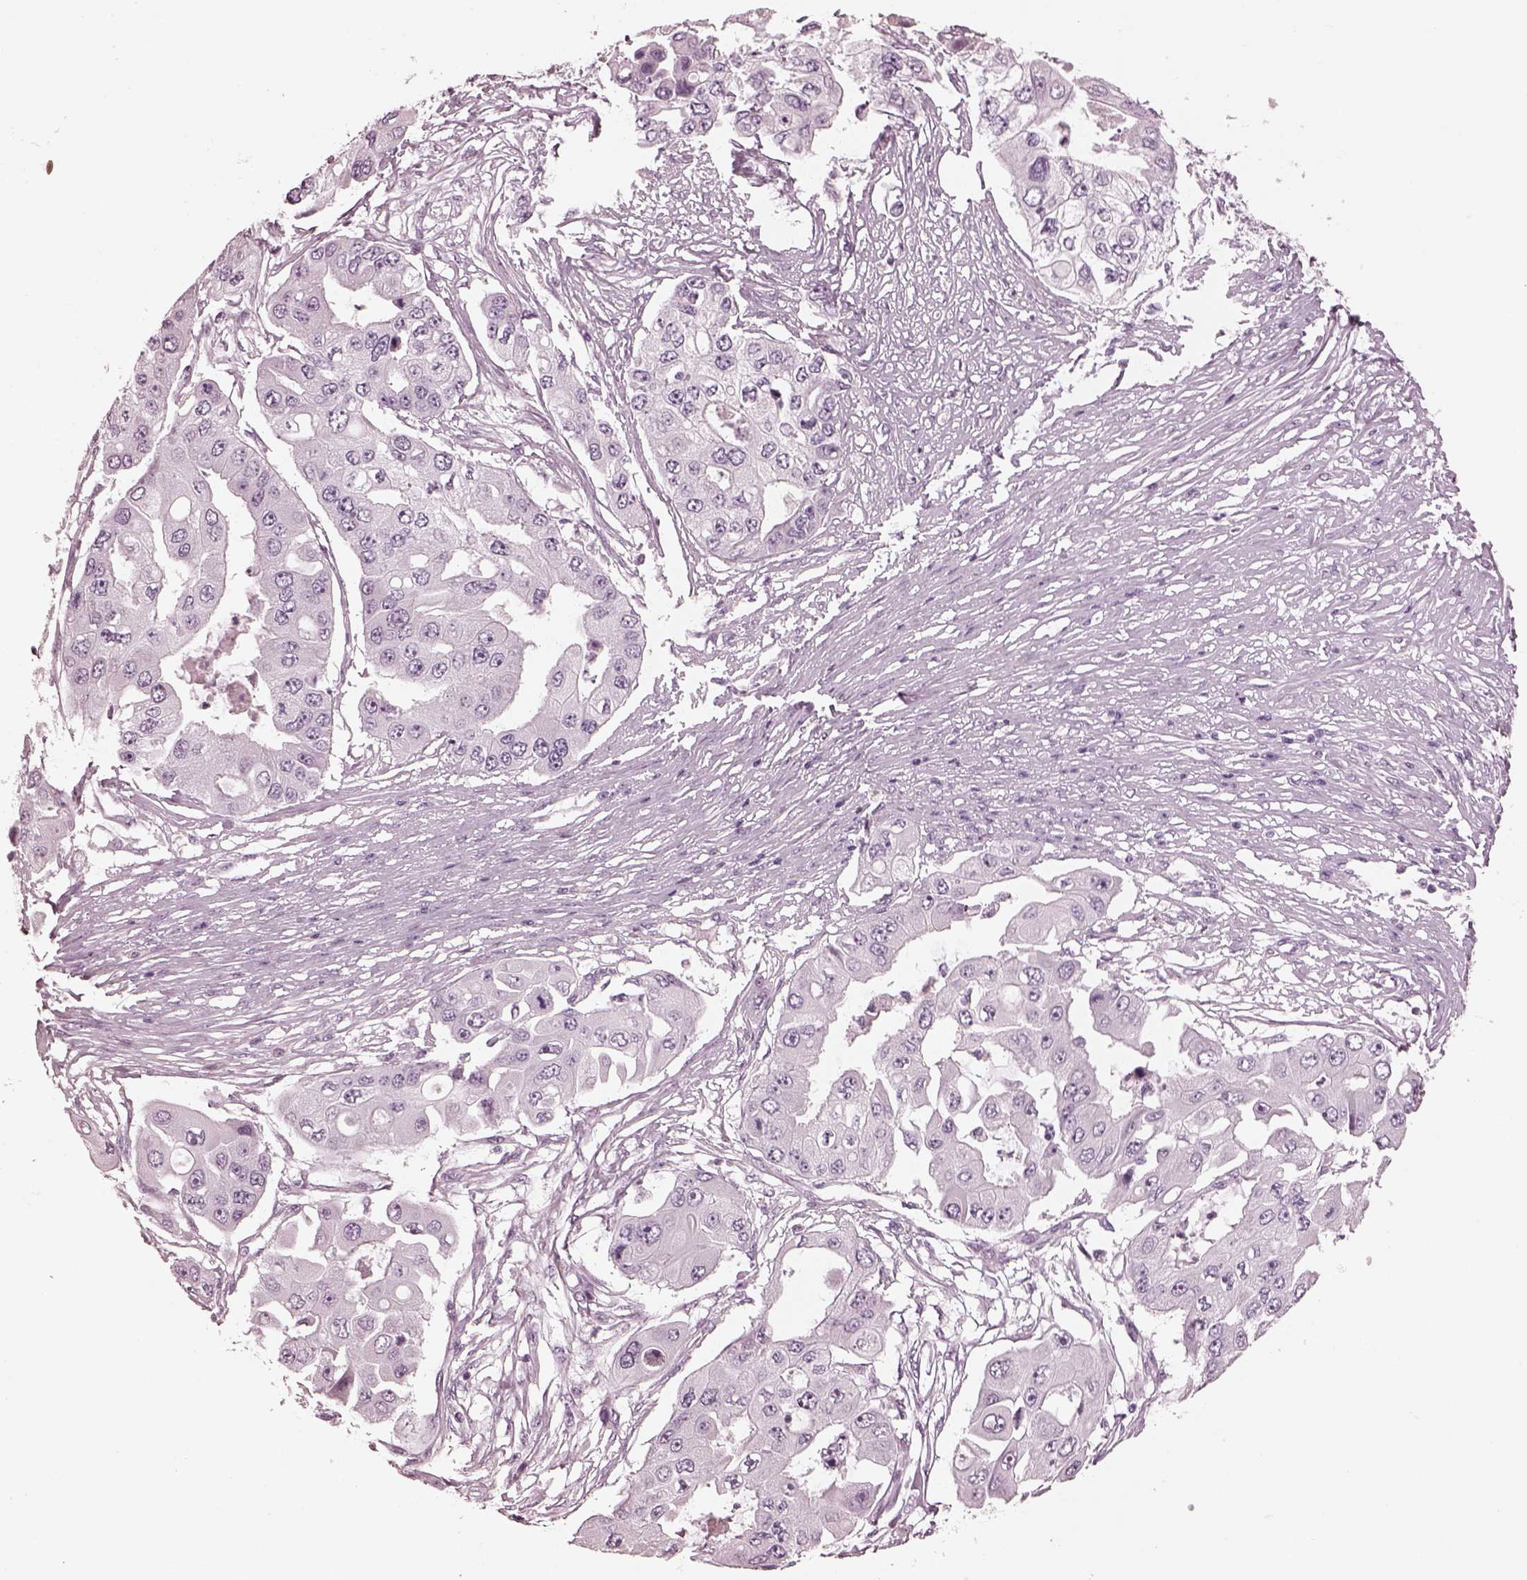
{"staining": {"intensity": "negative", "quantity": "none", "location": "none"}, "tissue": "ovarian cancer", "cell_type": "Tumor cells", "image_type": "cancer", "snomed": [{"axis": "morphology", "description": "Cystadenocarcinoma, serous, NOS"}, {"axis": "topography", "description": "Ovary"}], "caption": "The photomicrograph demonstrates no staining of tumor cells in ovarian cancer (serous cystadenocarcinoma).", "gene": "OPN4", "patient": {"sex": "female", "age": 56}}